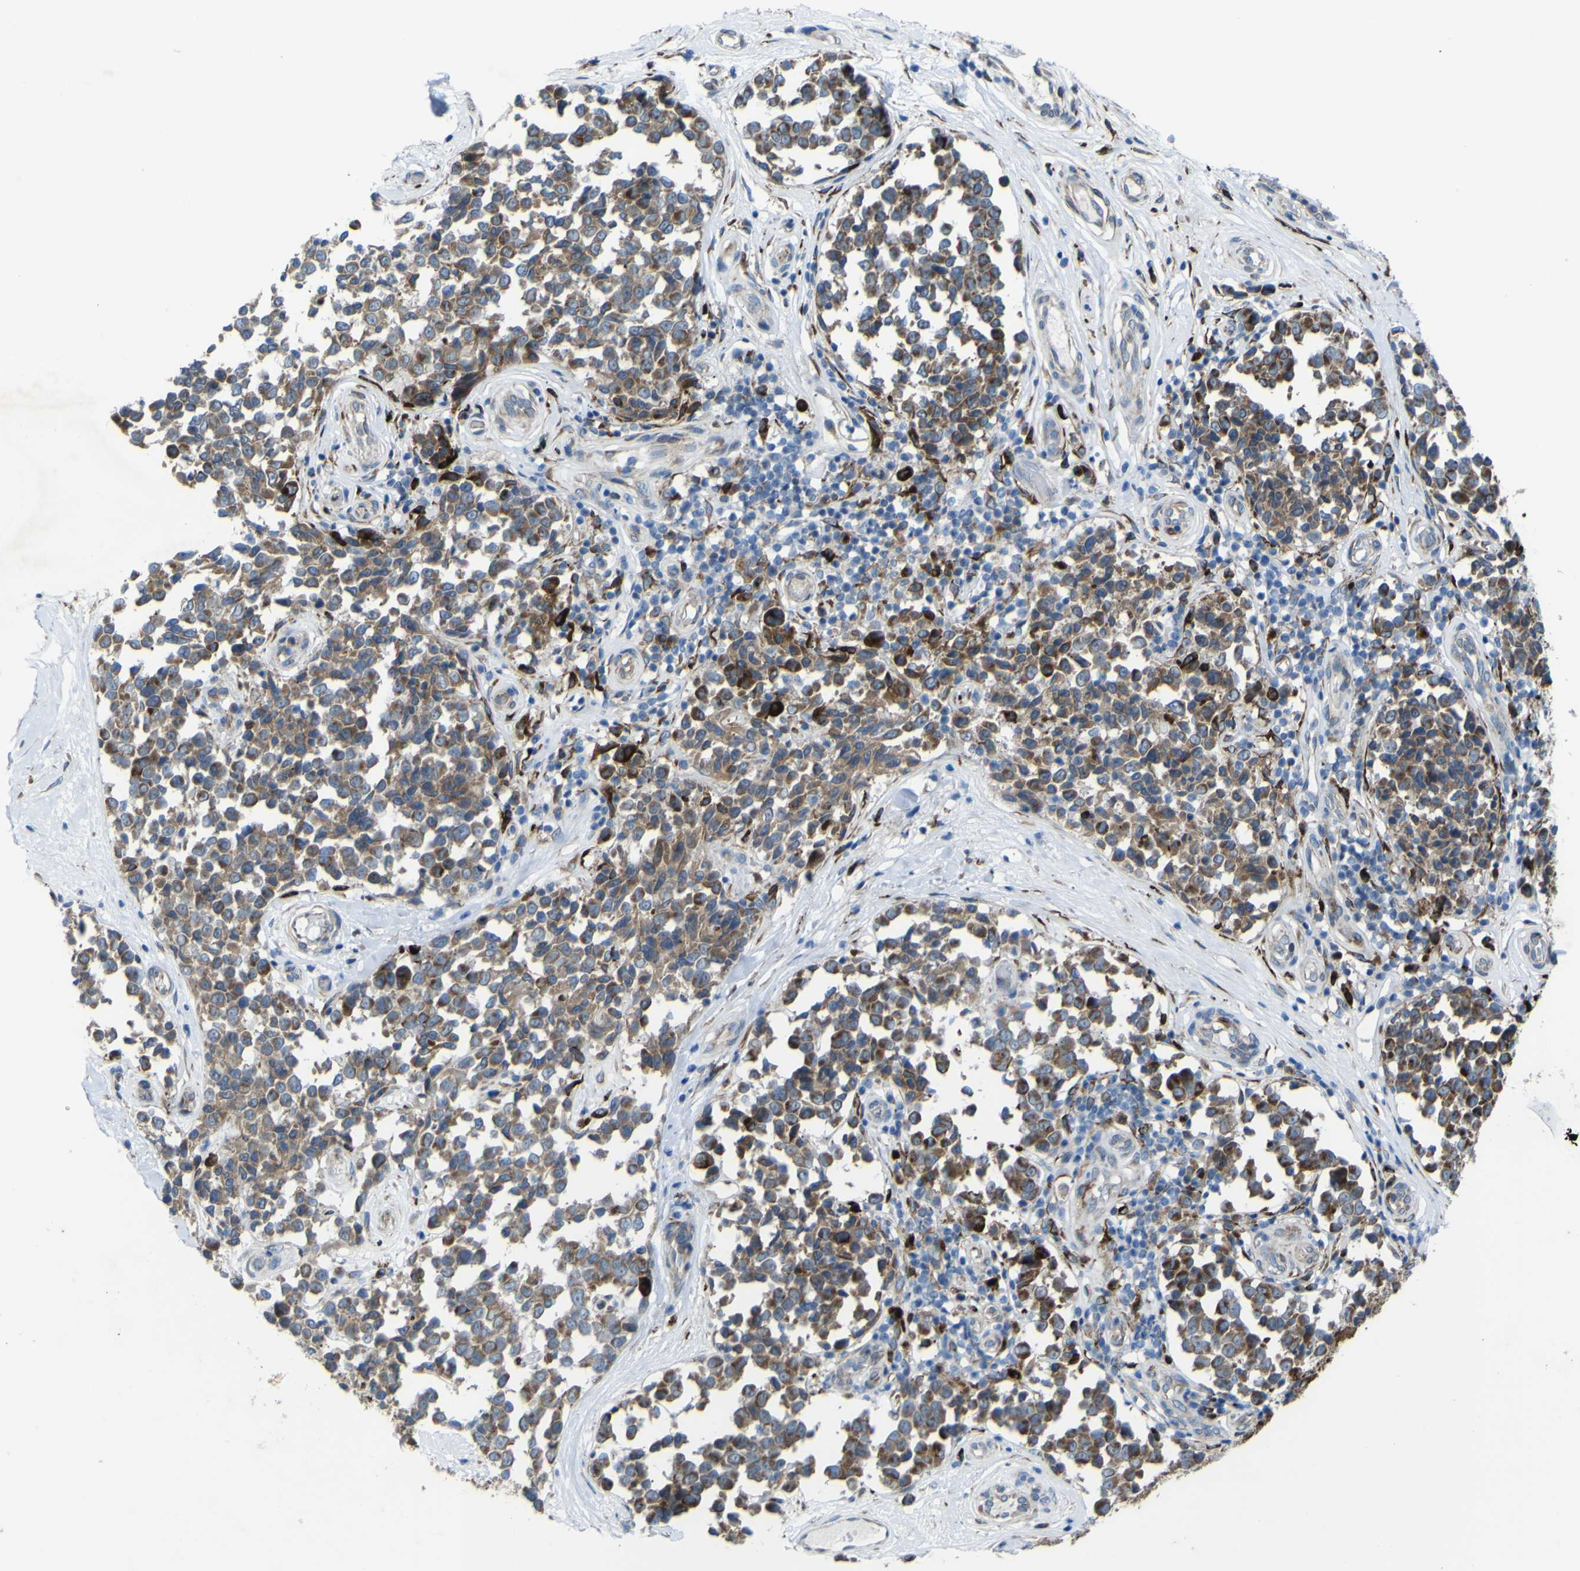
{"staining": {"intensity": "moderate", "quantity": ">75%", "location": "cytoplasmic/membranous"}, "tissue": "melanoma", "cell_type": "Tumor cells", "image_type": "cancer", "snomed": [{"axis": "morphology", "description": "Malignant melanoma, NOS"}, {"axis": "topography", "description": "Skin"}], "caption": "Protein analysis of malignant melanoma tissue shows moderate cytoplasmic/membranous expression in about >75% of tumor cells.", "gene": "CST3", "patient": {"sex": "female", "age": 64}}